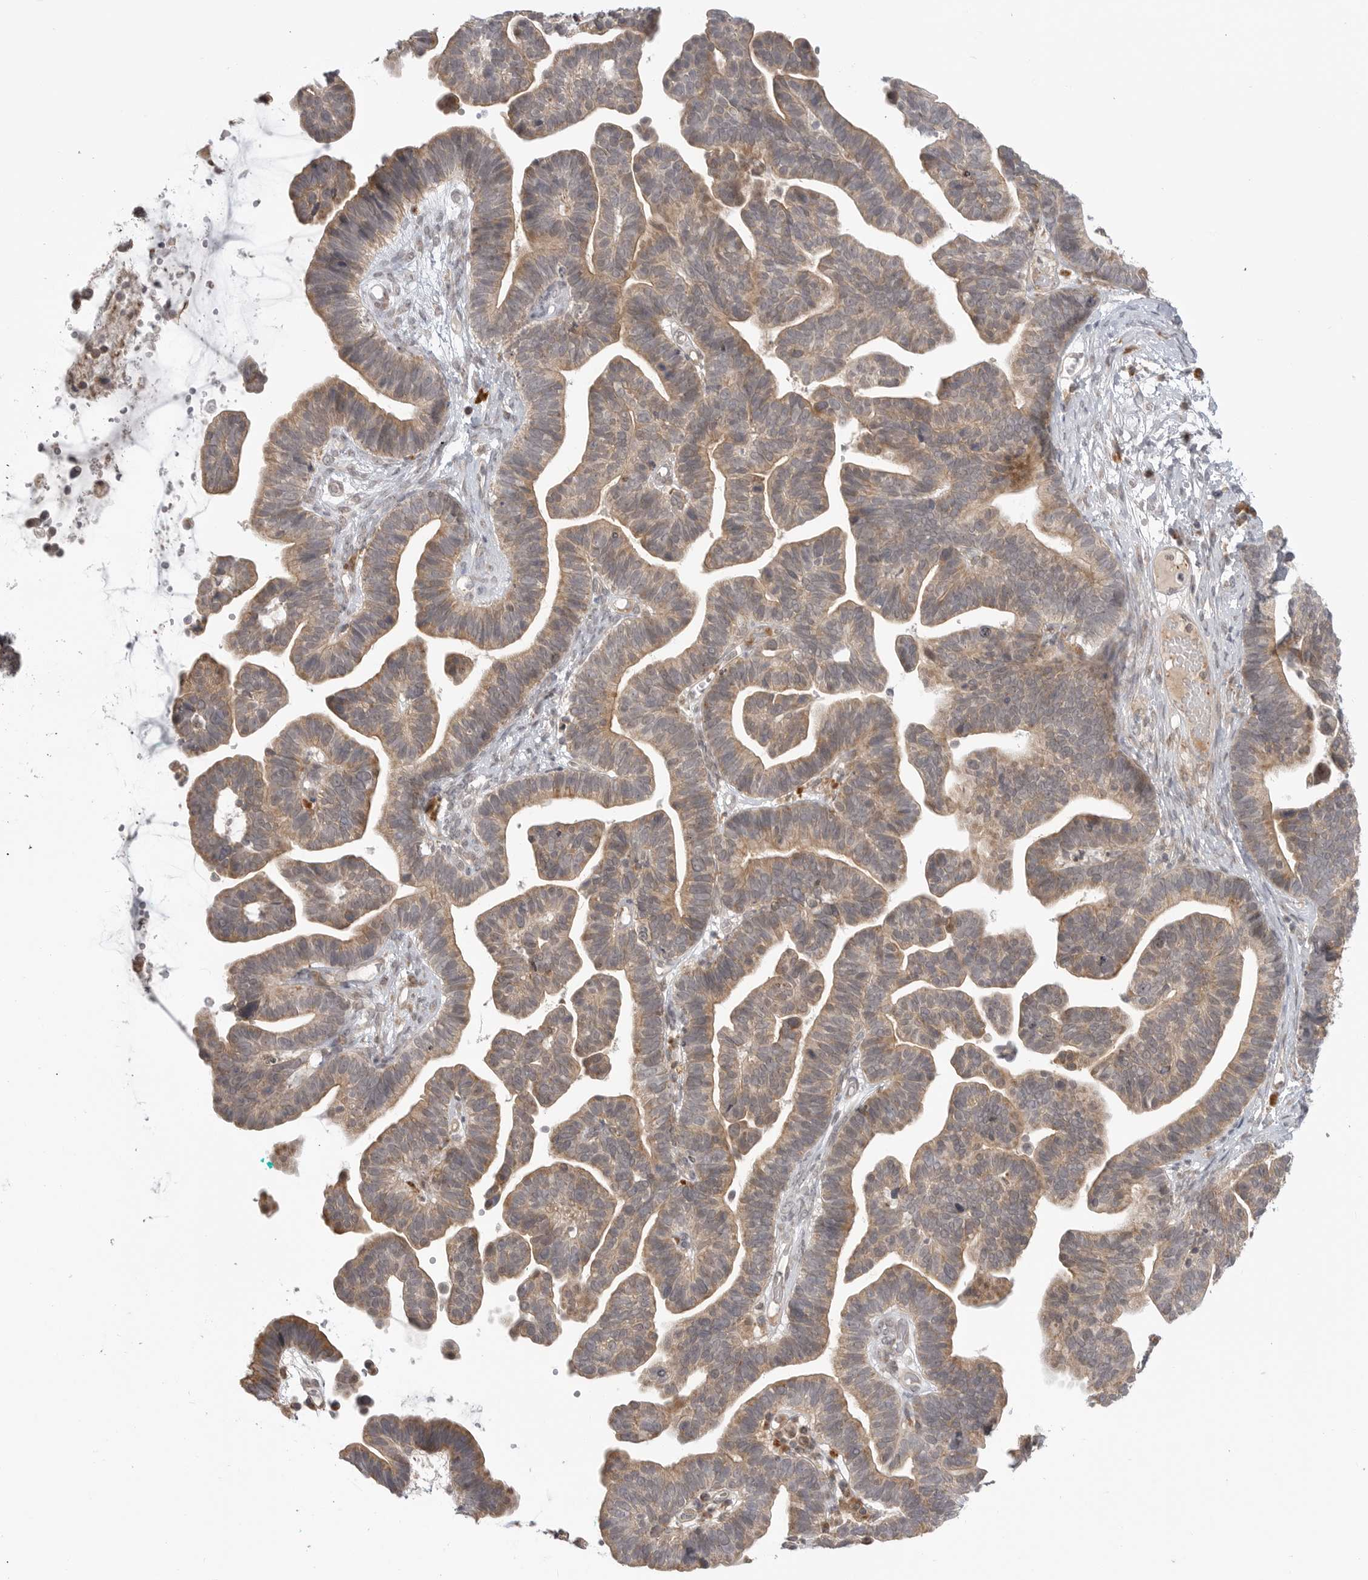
{"staining": {"intensity": "weak", "quantity": ">75%", "location": "cytoplasmic/membranous"}, "tissue": "ovarian cancer", "cell_type": "Tumor cells", "image_type": "cancer", "snomed": [{"axis": "morphology", "description": "Cystadenocarcinoma, serous, NOS"}, {"axis": "topography", "description": "Ovary"}], "caption": "IHC photomicrograph of neoplastic tissue: human ovarian cancer stained using immunohistochemistry (IHC) shows low levels of weak protein expression localized specifically in the cytoplasmic/membranous of tumor cells, appearing as a cytoplasmic/membranous brown color.", "gene": "KALRN", "patient": {"sex": "female", "age": 56}}